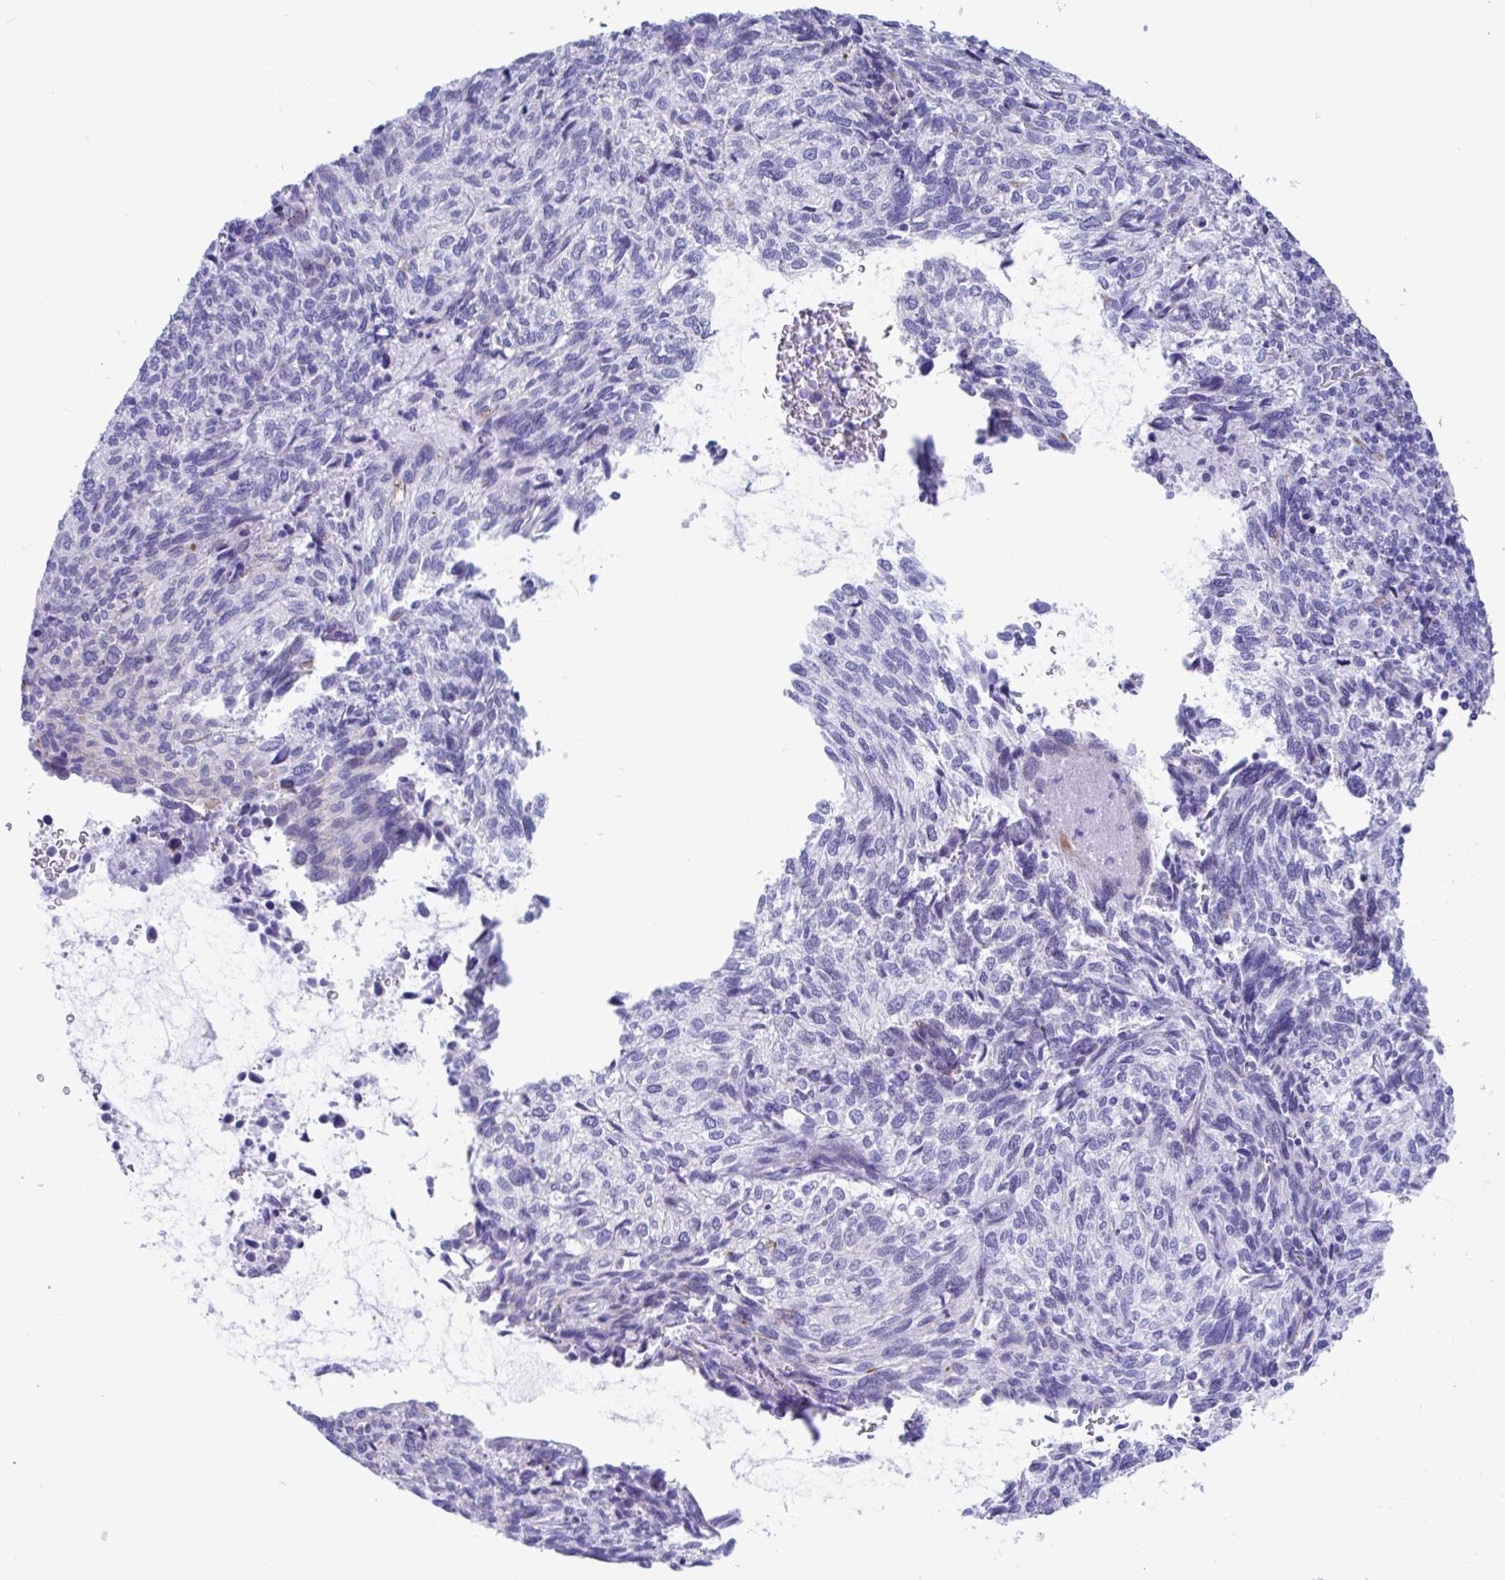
{"staining": {"intensity": "negative", "quantity": "none", "location": "none"}, "tissue": "cervical cancer", "cell_type": "Tumor cells", "image_type": "cancer", "snomed": [{"axis": "morphology", "description": "Squamous cell carcinoma, NOS"}, {"axis": "topography", "description": "Cervix"}], "caption": "Immunohistochemistry of cervical cancer (squamous cell carcinoma) shows no staining in tumor cells.", "gene": "TTC30B", "patient": {"sex": "female", "age": 45}}